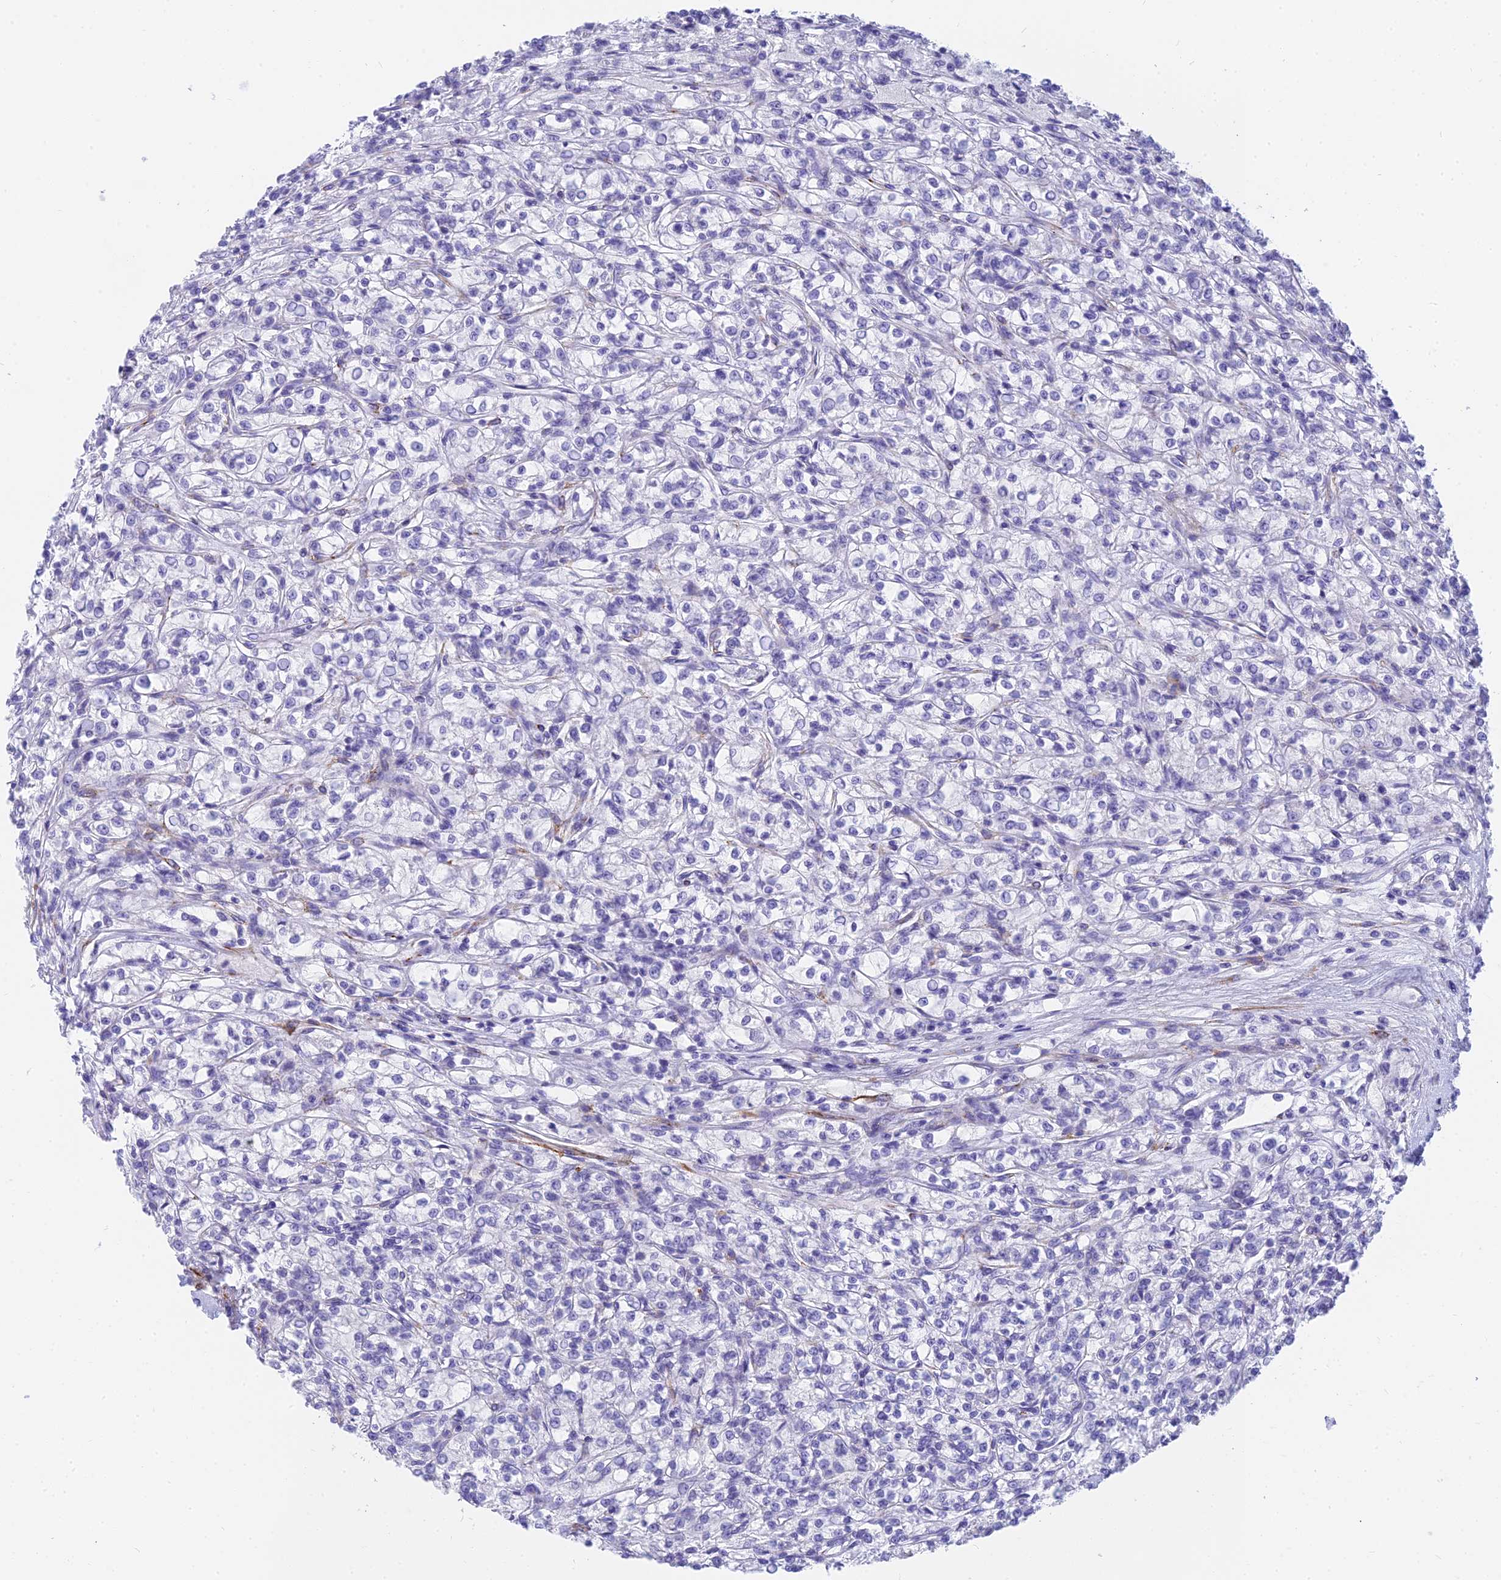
{"staining": {"intensity": "negative", "quantity": "none", "location": "none"}, "tissue": "renal cancer", "cell_type": "Tumor cells", "image_type": "cancer", "snomed": [{"axis": "morphology", "description": "Adenocarcinoma, NOS"}, {"axis": "topography", "description": "Kidney"}], "caption": "Adenocarcinoma (renal) was stained to show a protein in brown. There is no significant expression in tumor cells.", "gene": "SLC36A2", "patient": {"sex": "female", "age": 59}}